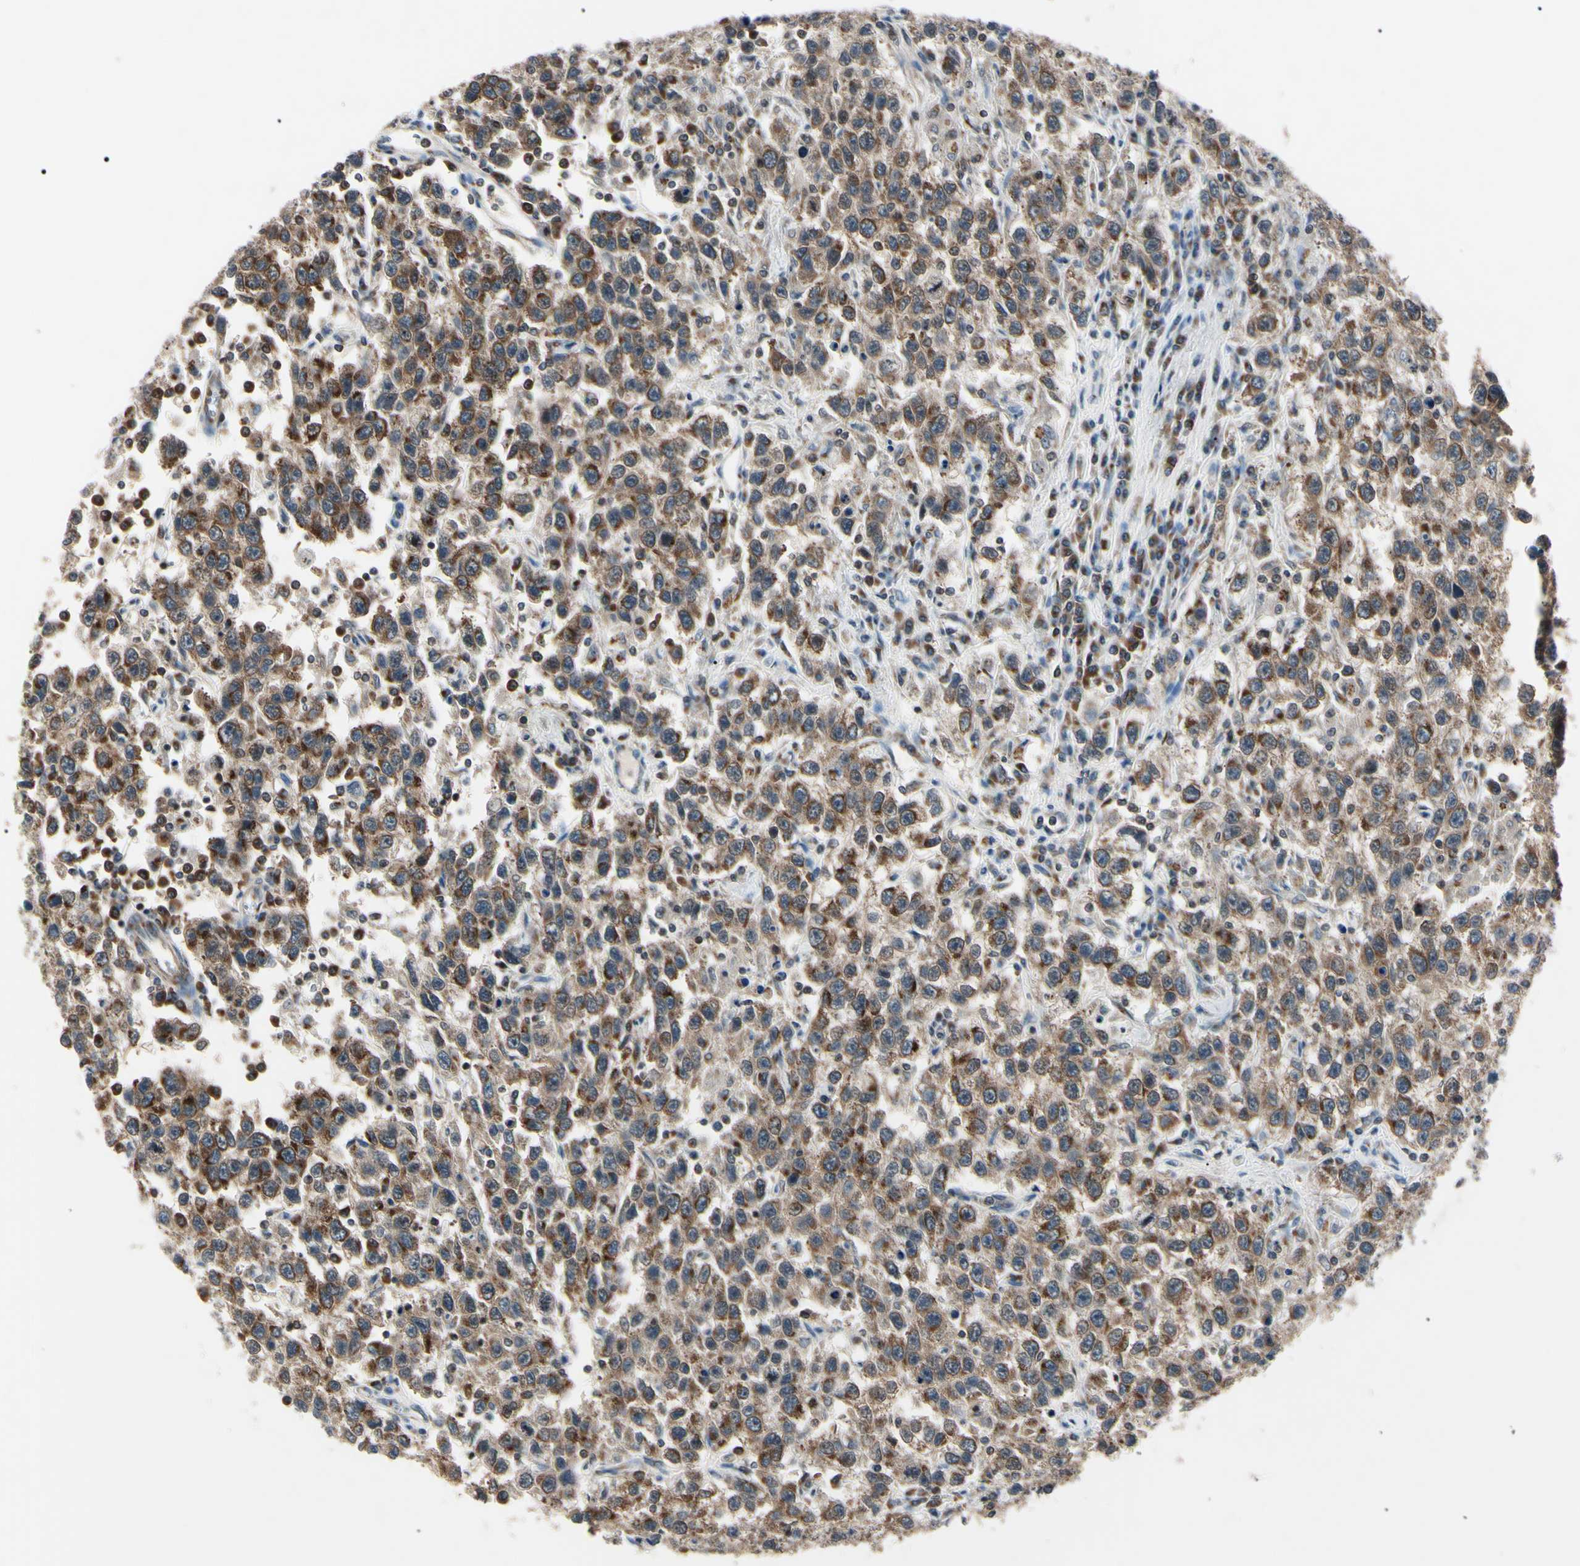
{"staining": {"intensity": "moderate", "quantity": ">75%", "location": "cytoplasmic/membranous"}, "tissue": "testis cancer", "cell_type": "Tumor cells", "image_type": "cancer", "snomed": [{"axis": "morphology", "description": "Seminoma, NOS"}, {"axis": "topography", "description": "Testis"}], "caption": "There is medium levels of moderate cytoplasmic/membranous positivity in tumor cells of testis cancer, as demonstrated by immunohistochemical staining (brown color).", "gene": "MAPRE1", "patient": {"sex": "male", "age": 41}}